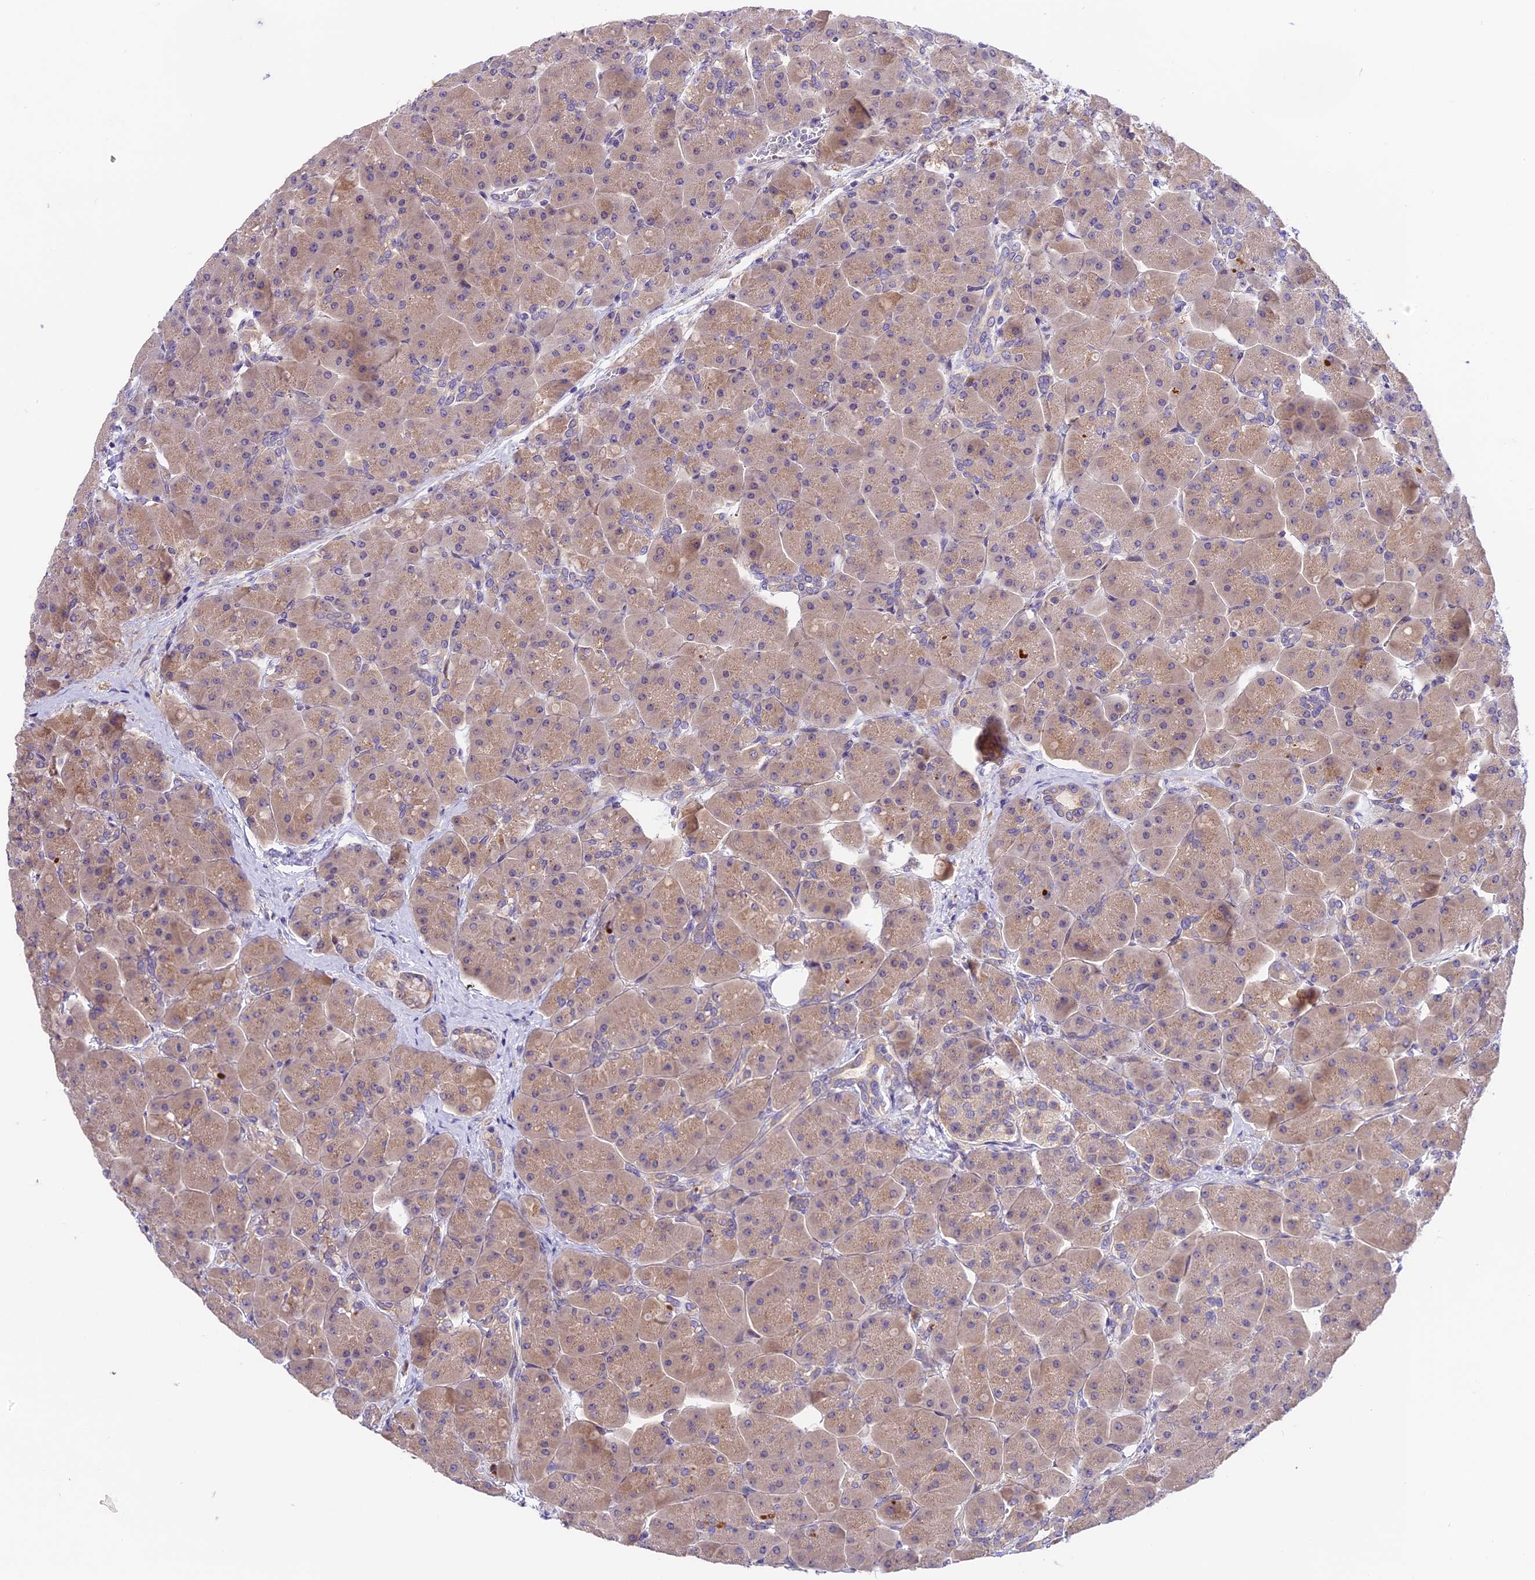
{"staining": {"intensity": "moderate", "quantity": "25%-75%", "location": "cytoplasmic/membranous"}, "tissue": "pancreas", "cell_type": "Exocrine glandular cells", "image_type": "normal", "snomed": [{"axis": "morphology", "description": "Normal tissue, NOS"}, {"axis": "topography", "description": "Pancreas"}], "caption": "Immunohistochemical staining of normal pancreas demonstrates 25%-75% levels of moderate cytoplasmic/membranous protein positivity in about 25%-75% of exocrine glandular cells. (IHC, brightfield microscopy, high magnification).", "gene": "BSCL2", "patient": {"sex": "male", "age": 66}}